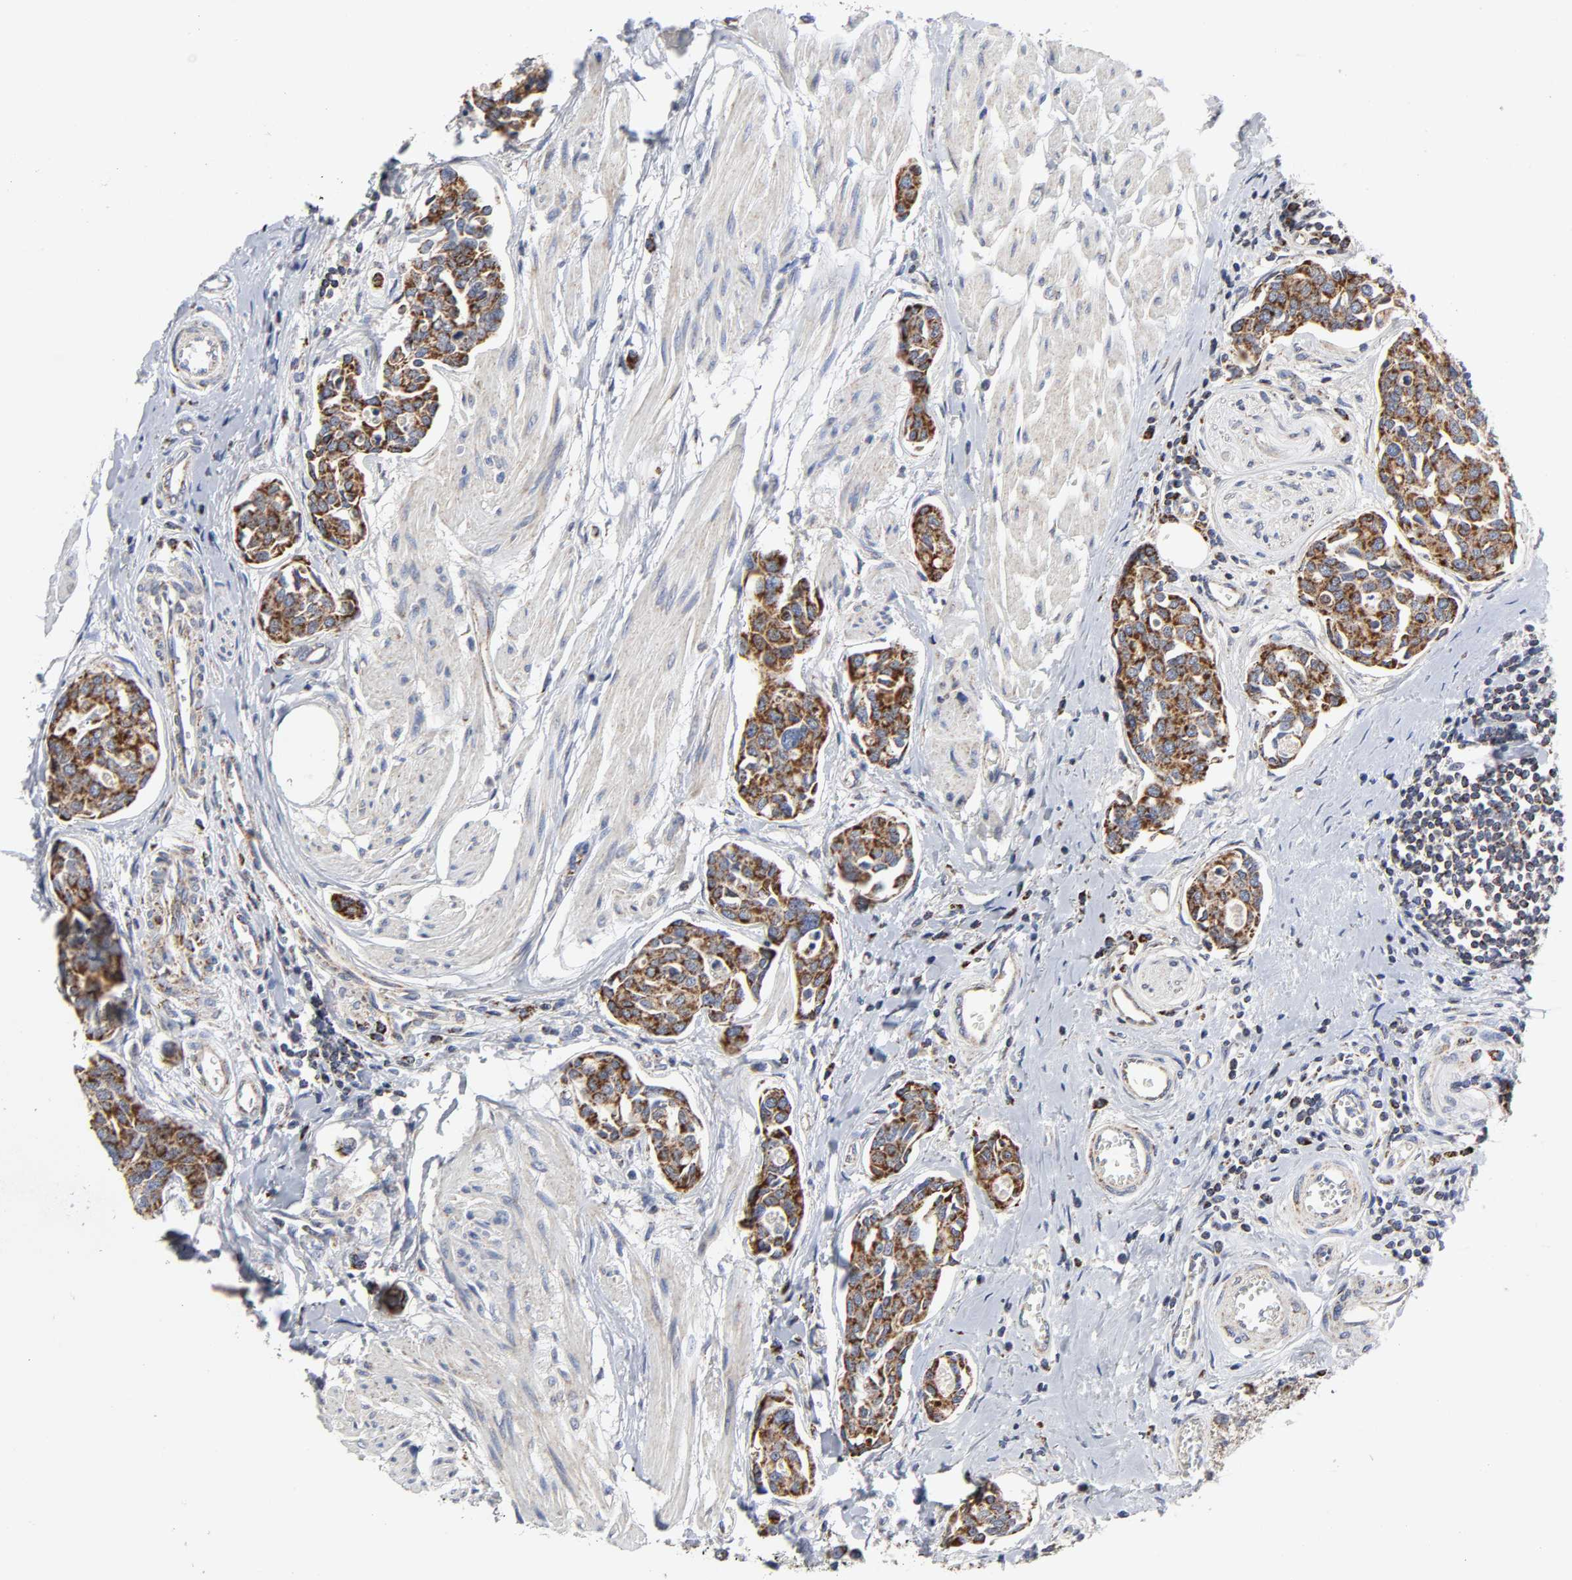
{"staining": {"intensity": "strong", "quantity": ">75%", "location": "cytoplasmic/membranous"}, "tissue": "urothelial cancer", "cell_type": "Tumor cells", "image_type": "cancer", "snomed": [{"axis": "morphology", "description": "Urothelial carcinoma, High grade"}, {"axis": "topography", "description": "Urinary bladder"}], "caption": "The photomicrograph reveals staining of high-grade urothelial carcinoma, revealing strong cytoplasmic/membranous protein expression (brown color) within tumor cells.", "gene": "AOPEP", "patient": {"sex": "male", "age": 78}}